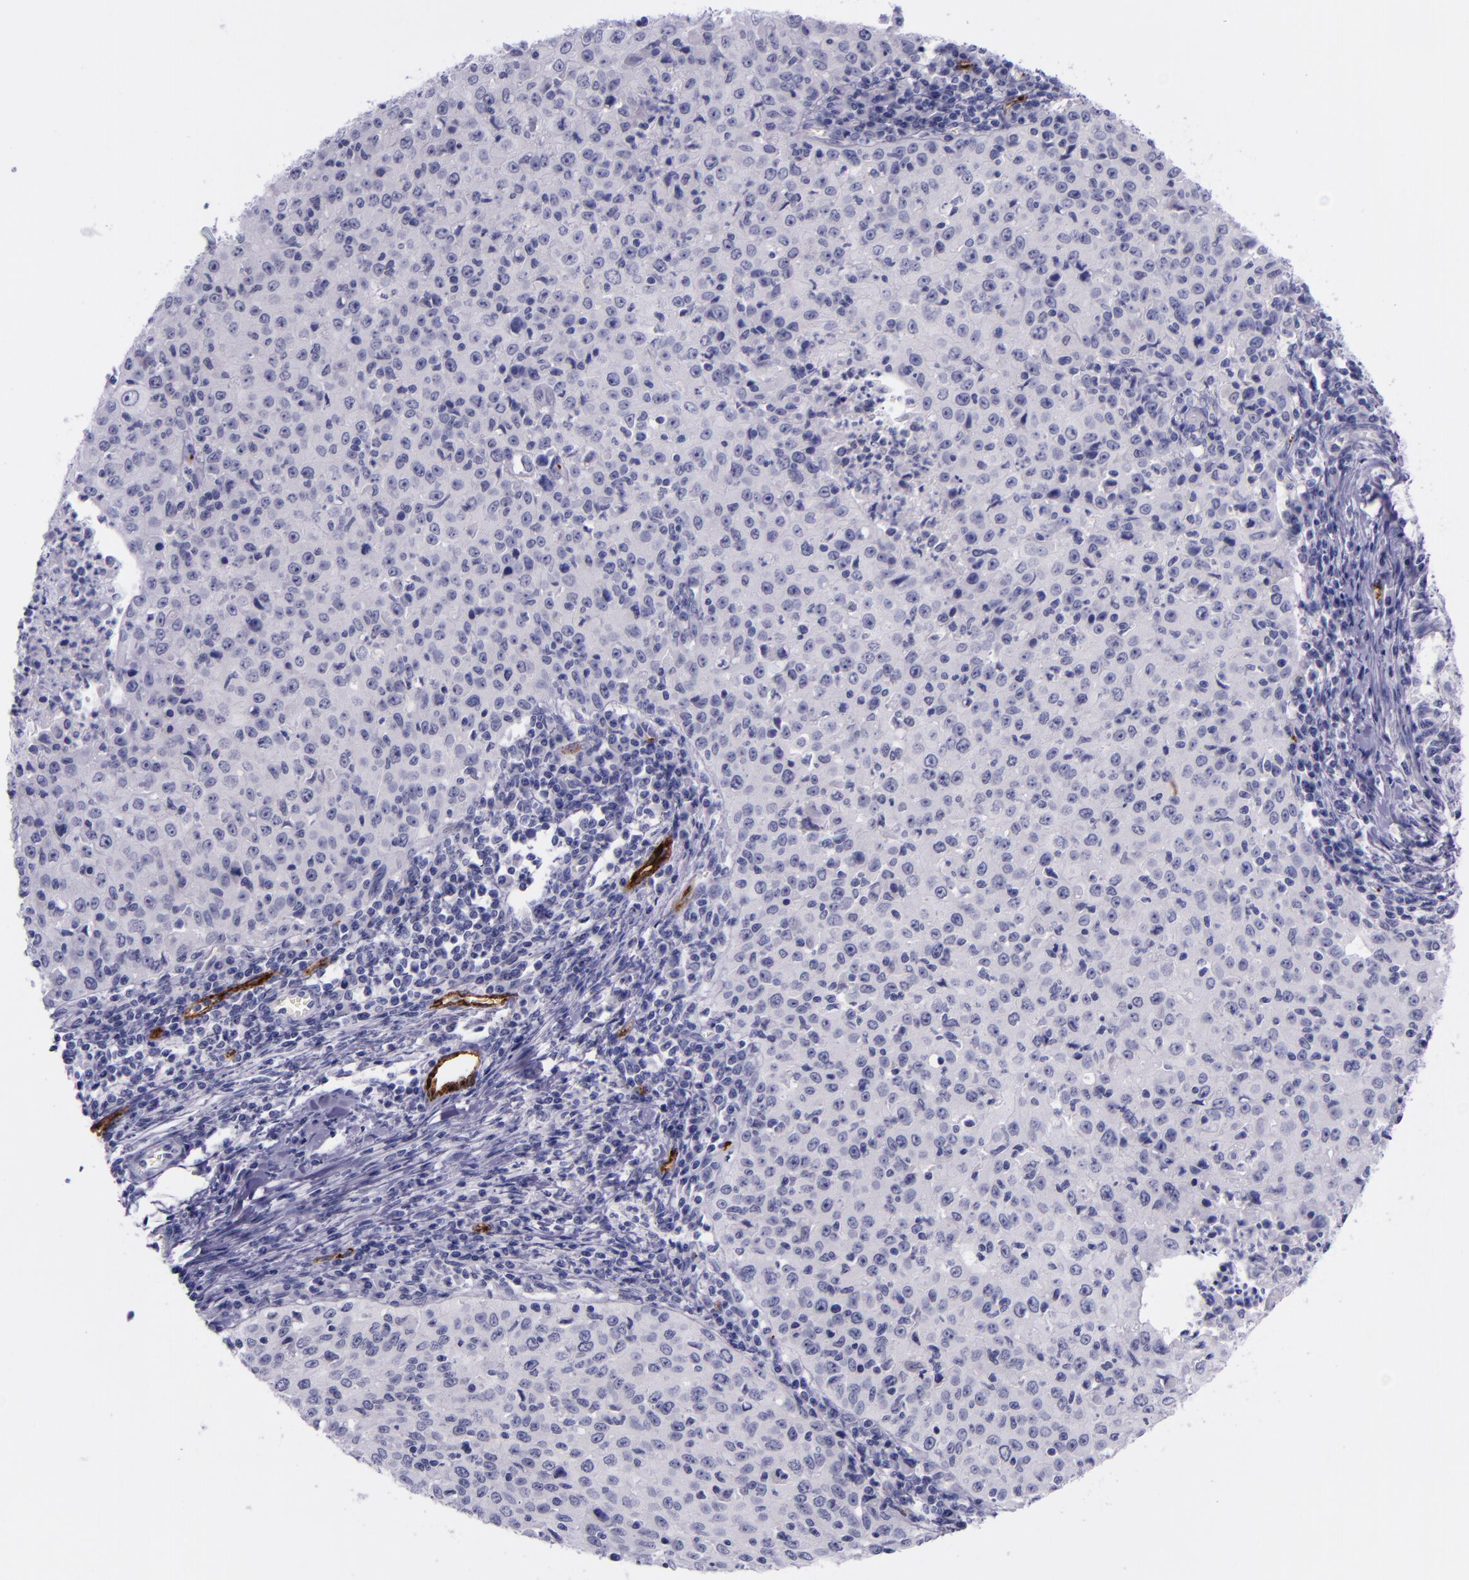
{"staining": {"intensity": "negative", "quantity": "none", "location": "none"}, "tissue": "cervical cancer", "cell_type": "Tumor cells", "image_type": "cancer", "snomed": [{"axis": "morphology", "description": "Squamous cell carcinoma, NOS"}, {"axis": "topography", "description": "Cervix"}], "caption": "Immunohistochemical staining of human cervical cancer (squamous cell carcinoma) reveals no significant staining in tumor cells.", "gene": "SELE", "patient": {"sex": "female", "age": 27}}